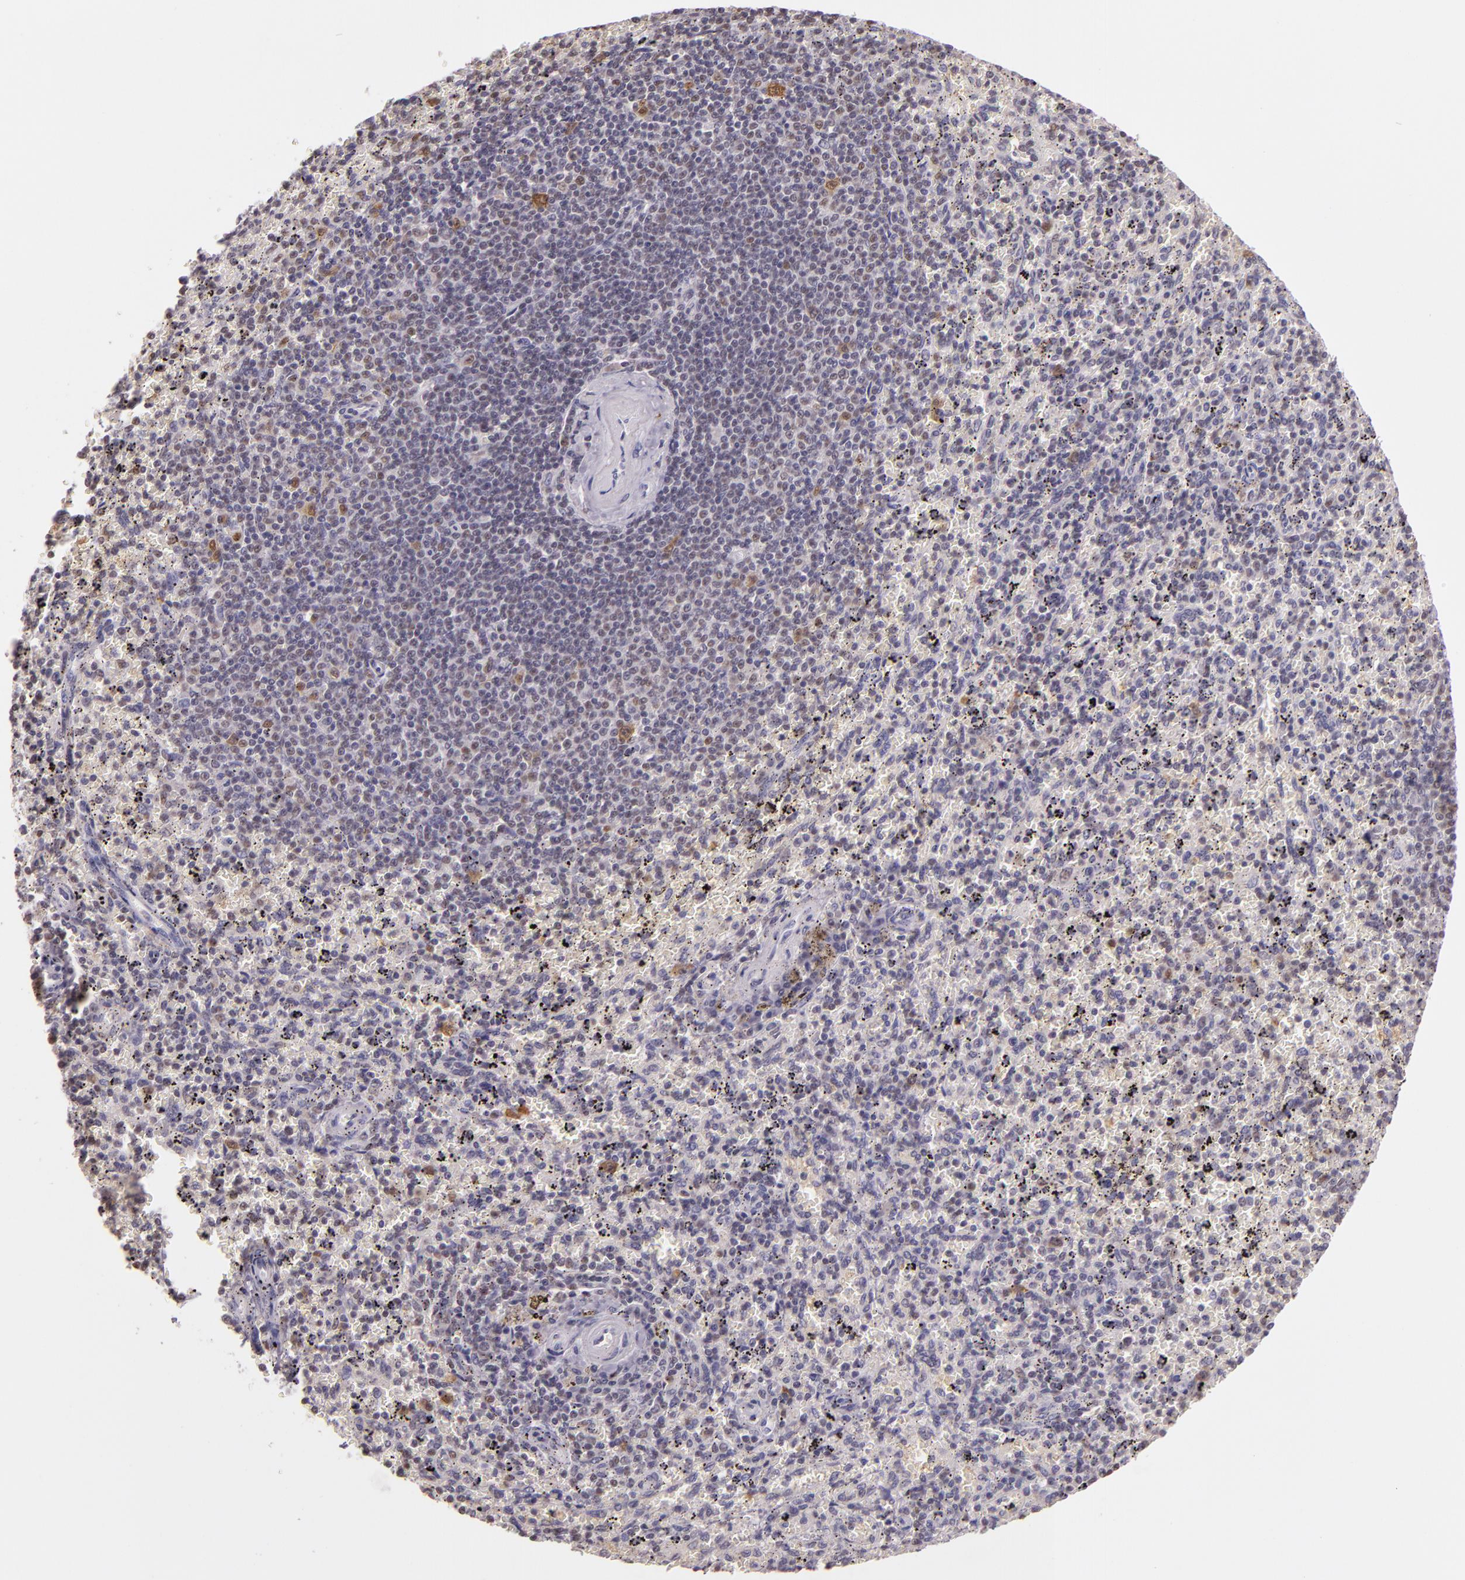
{"staining": {"intensity": "weak", "quantity": "25%-75%", "location": "cytoplasmic/membranous"}, "tissue": "spleen", "cell_type": "Cells in red pulp", "image_type": "normal", "snomed": [{"axis": "morphology", "description": "Normal tissue, NOS"}, {"axis": "topography", "description": "Spleen"}], "caption": "Immunohistochemical staining of benign spleen shows low levels of weak cytoplasmic/membranous expression in approximately 25%-75% of cells in red pulp.", "gene": "HSPA8", "patient": {"sex": "female", "age": 43}}